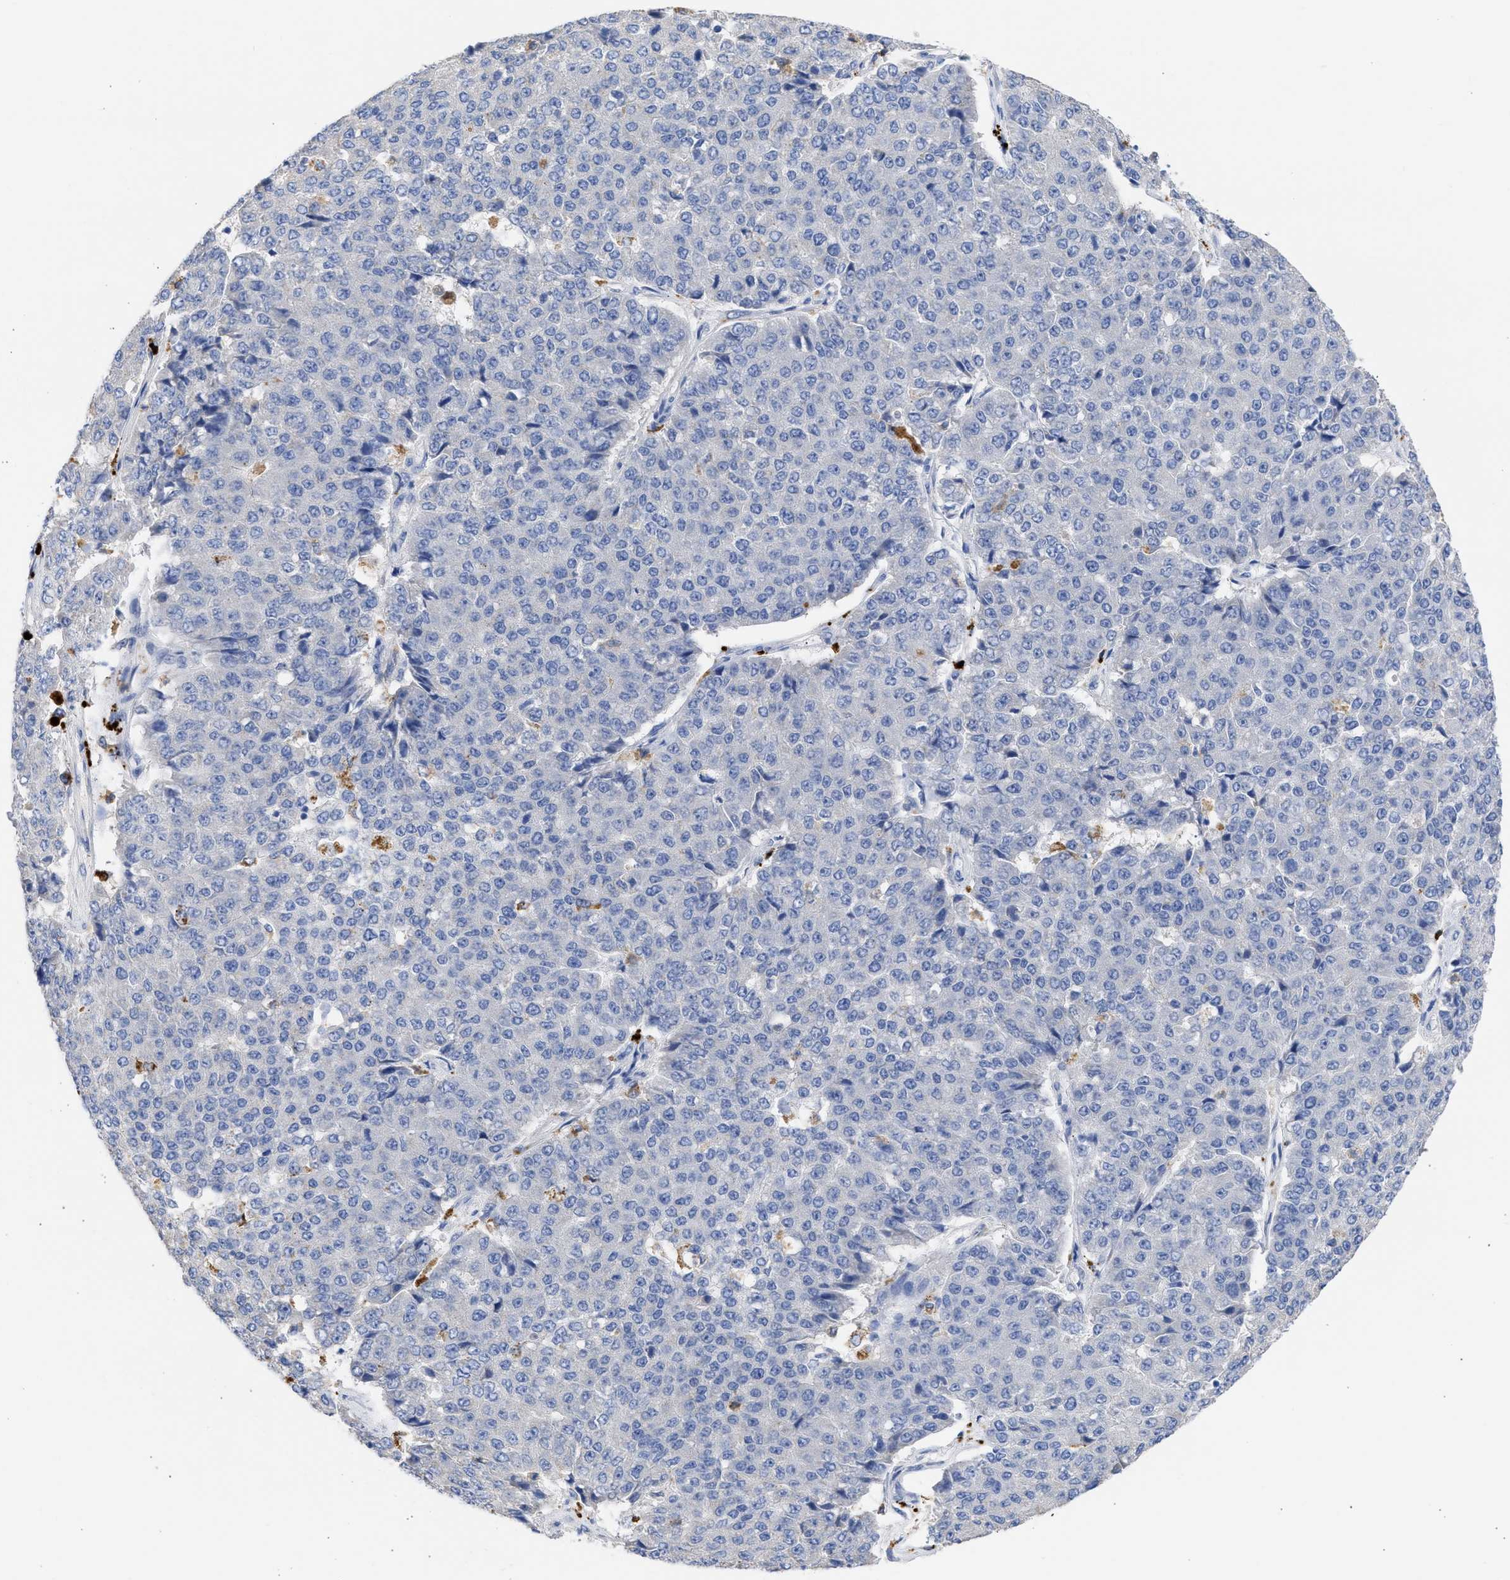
{"staining": {"intensity": "negative", "quantity": "none", "location": "none"}, "tissue": "pancreatic cancer", "cell_type": "Tumor cells", "image_type": "cancer", "snomed": [{"axis": "morphology", "description": "Adenocarcinoma, NOS"}, {"axis": "topography", "description": "Pancreas"}], "caption": "An immunohistochemistry (IHC) image of pancreatic cancer (adenocarcinoma) is shown. There is no staining in tumor cells of pancreatic cancer (adenocarcinoma). (Brightfield microscopy of DAB (3,3'-diaminobenzidine) immunohistochemistry at high magnification).", "gene": "RSPH1", "patient": {"sex": "male", "age": 50}}